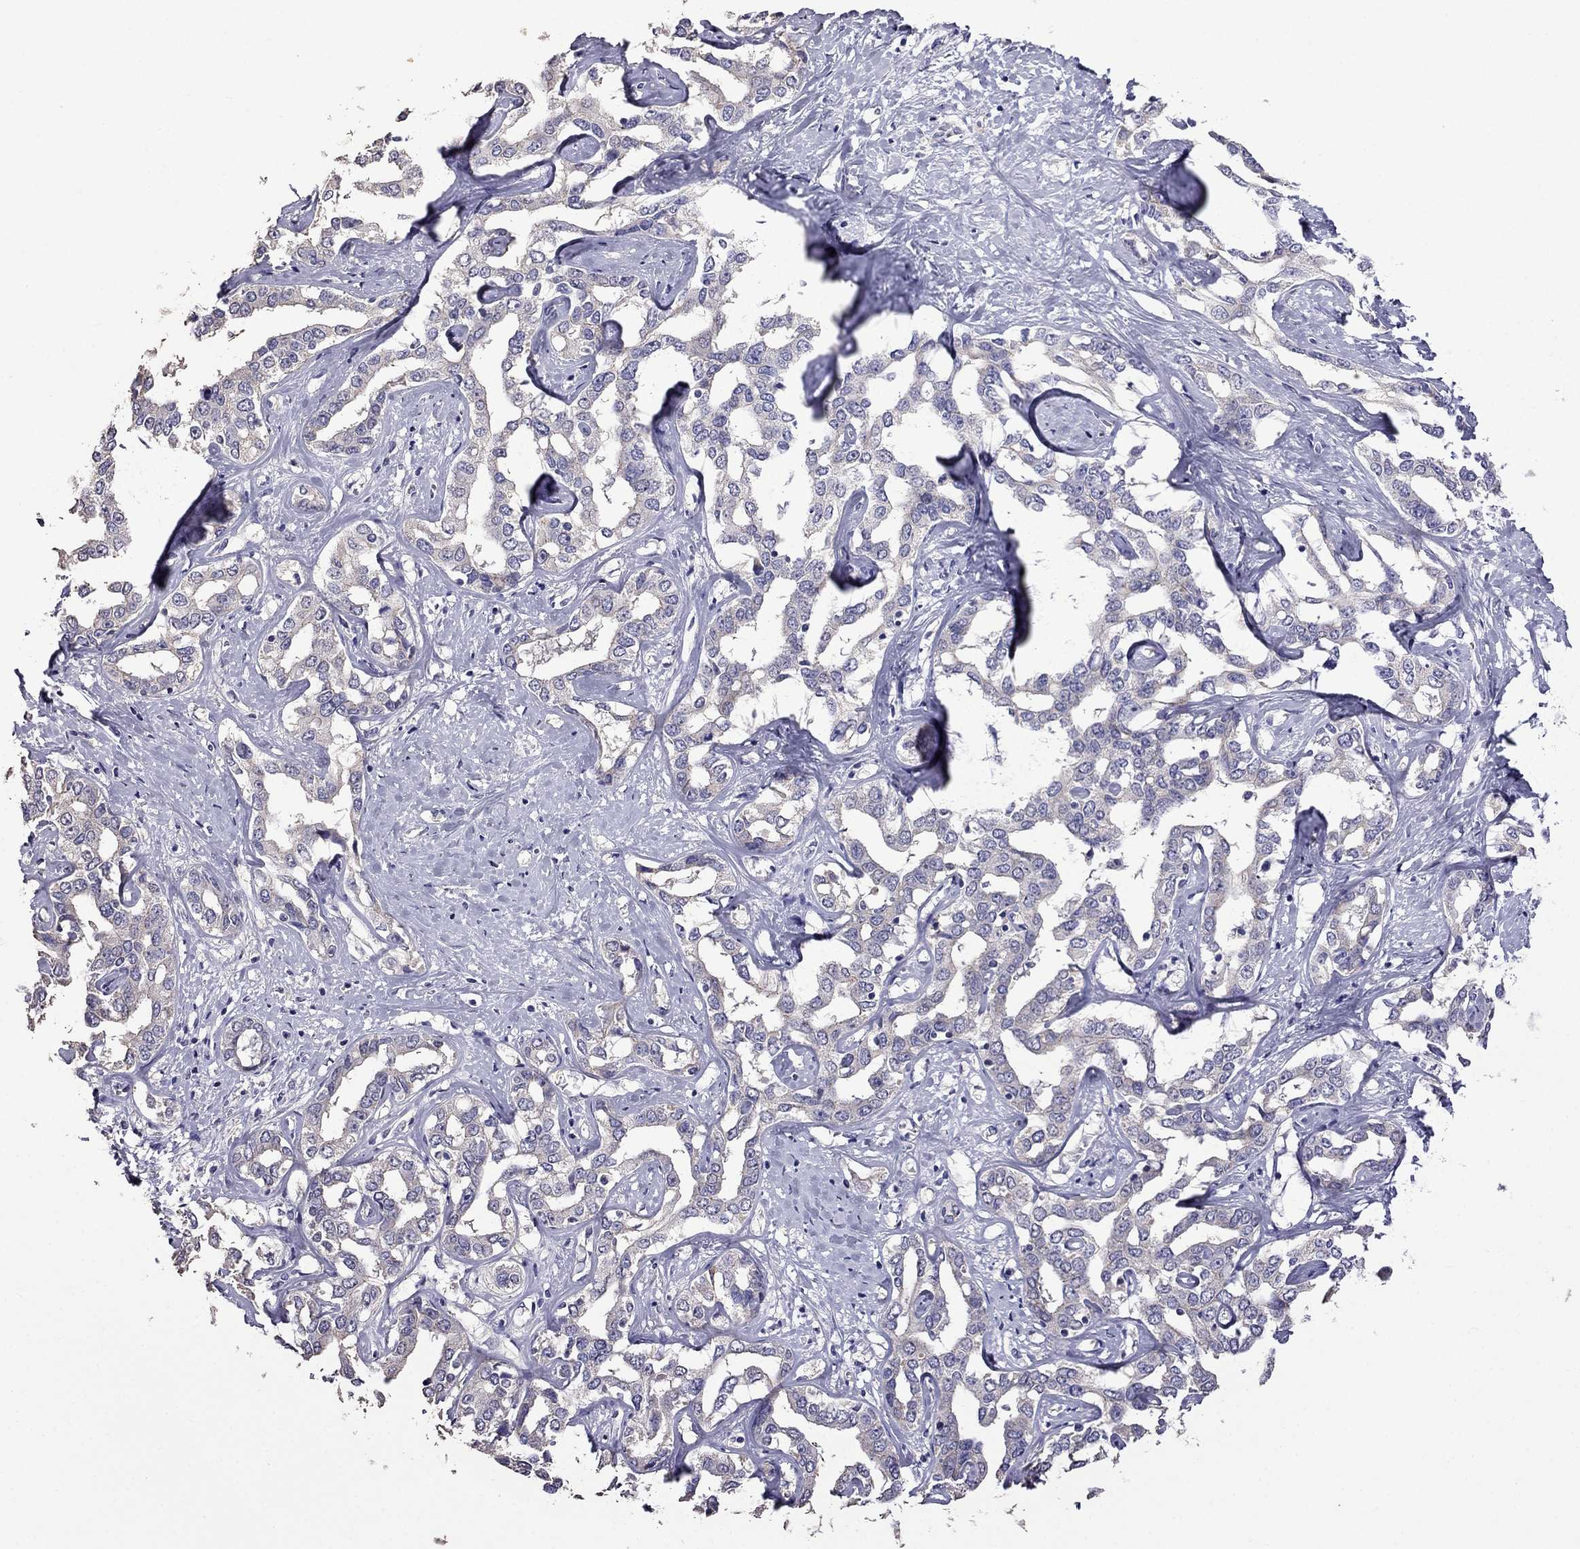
{"staining": {"intensity": "negative", "quantity": "none", "location": "none"}, "tissue": "liver cancer", "cell_type": "Tumor cells", "image_type": "cancer", "snomed": [{"axis": "morphology", "description": "Cholangiocarcinoma"}, {"axis": "topography", "description": "Liver"}], "caption": "Tumor cells show no significant protein expression in liver cholangiocarcinoma. (DAB immunohistochemistry, high magnification).", "gene": "AK5", "patient": {"sex": "male", "age": 59}}